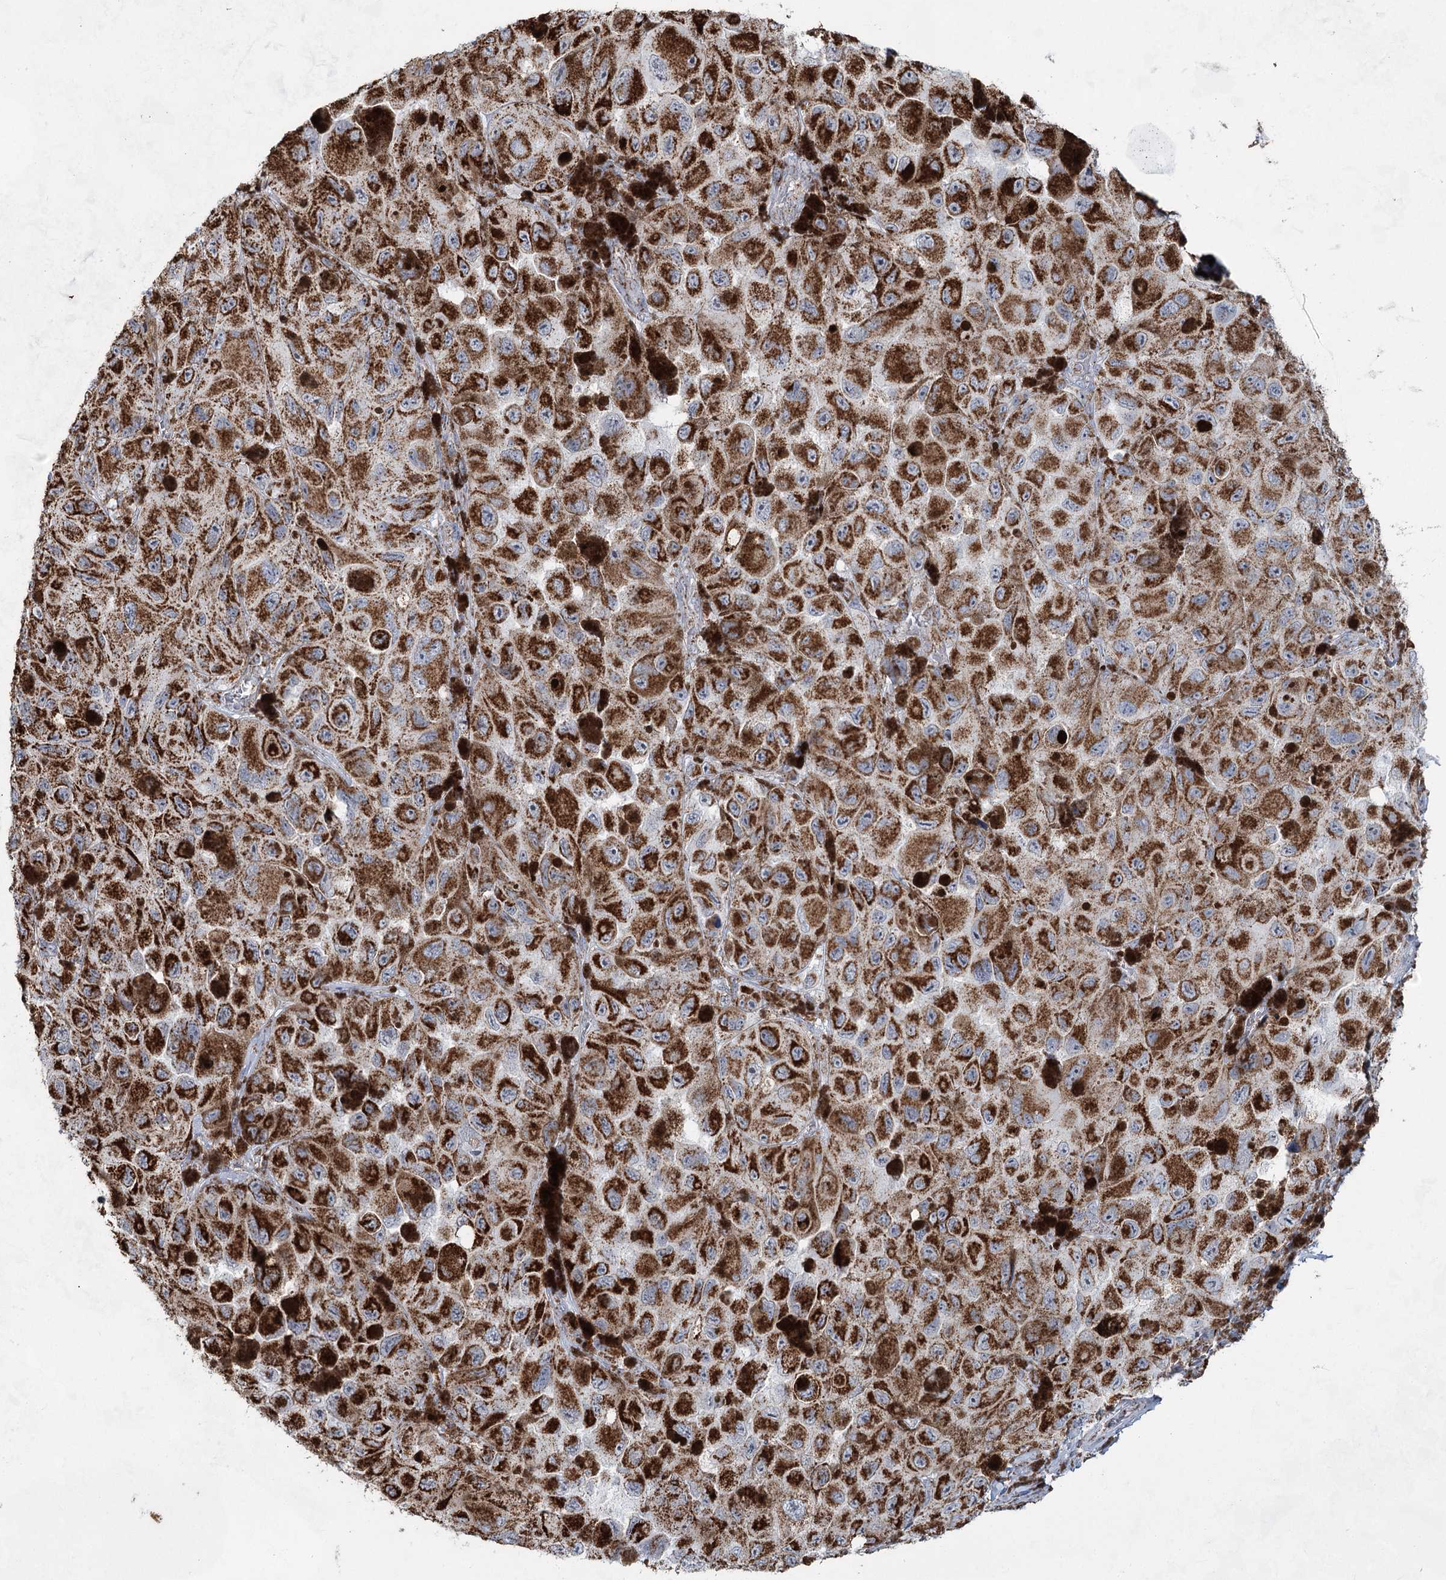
{"staining": {"intensity": "strong", "quantity": ">75%", "location": "cytoplasmic/membranous"}, "tissue": "melanoma", "cell_type": "Tumor cells", "image_type": "cancer", "snomed": [{"axis": "morphology", "description": "Malignant melanoma, NOS"}, {"axis": "topography", "description": "Skin"}], "caption": "Malignant melanoma stained for a protein reveals strong cytoplasmic/membranous positivity in tumor cells. Nuclei are stained in blue.", "gene": "CWF19L1", "patient": {"sex": "female", "age": 73}}